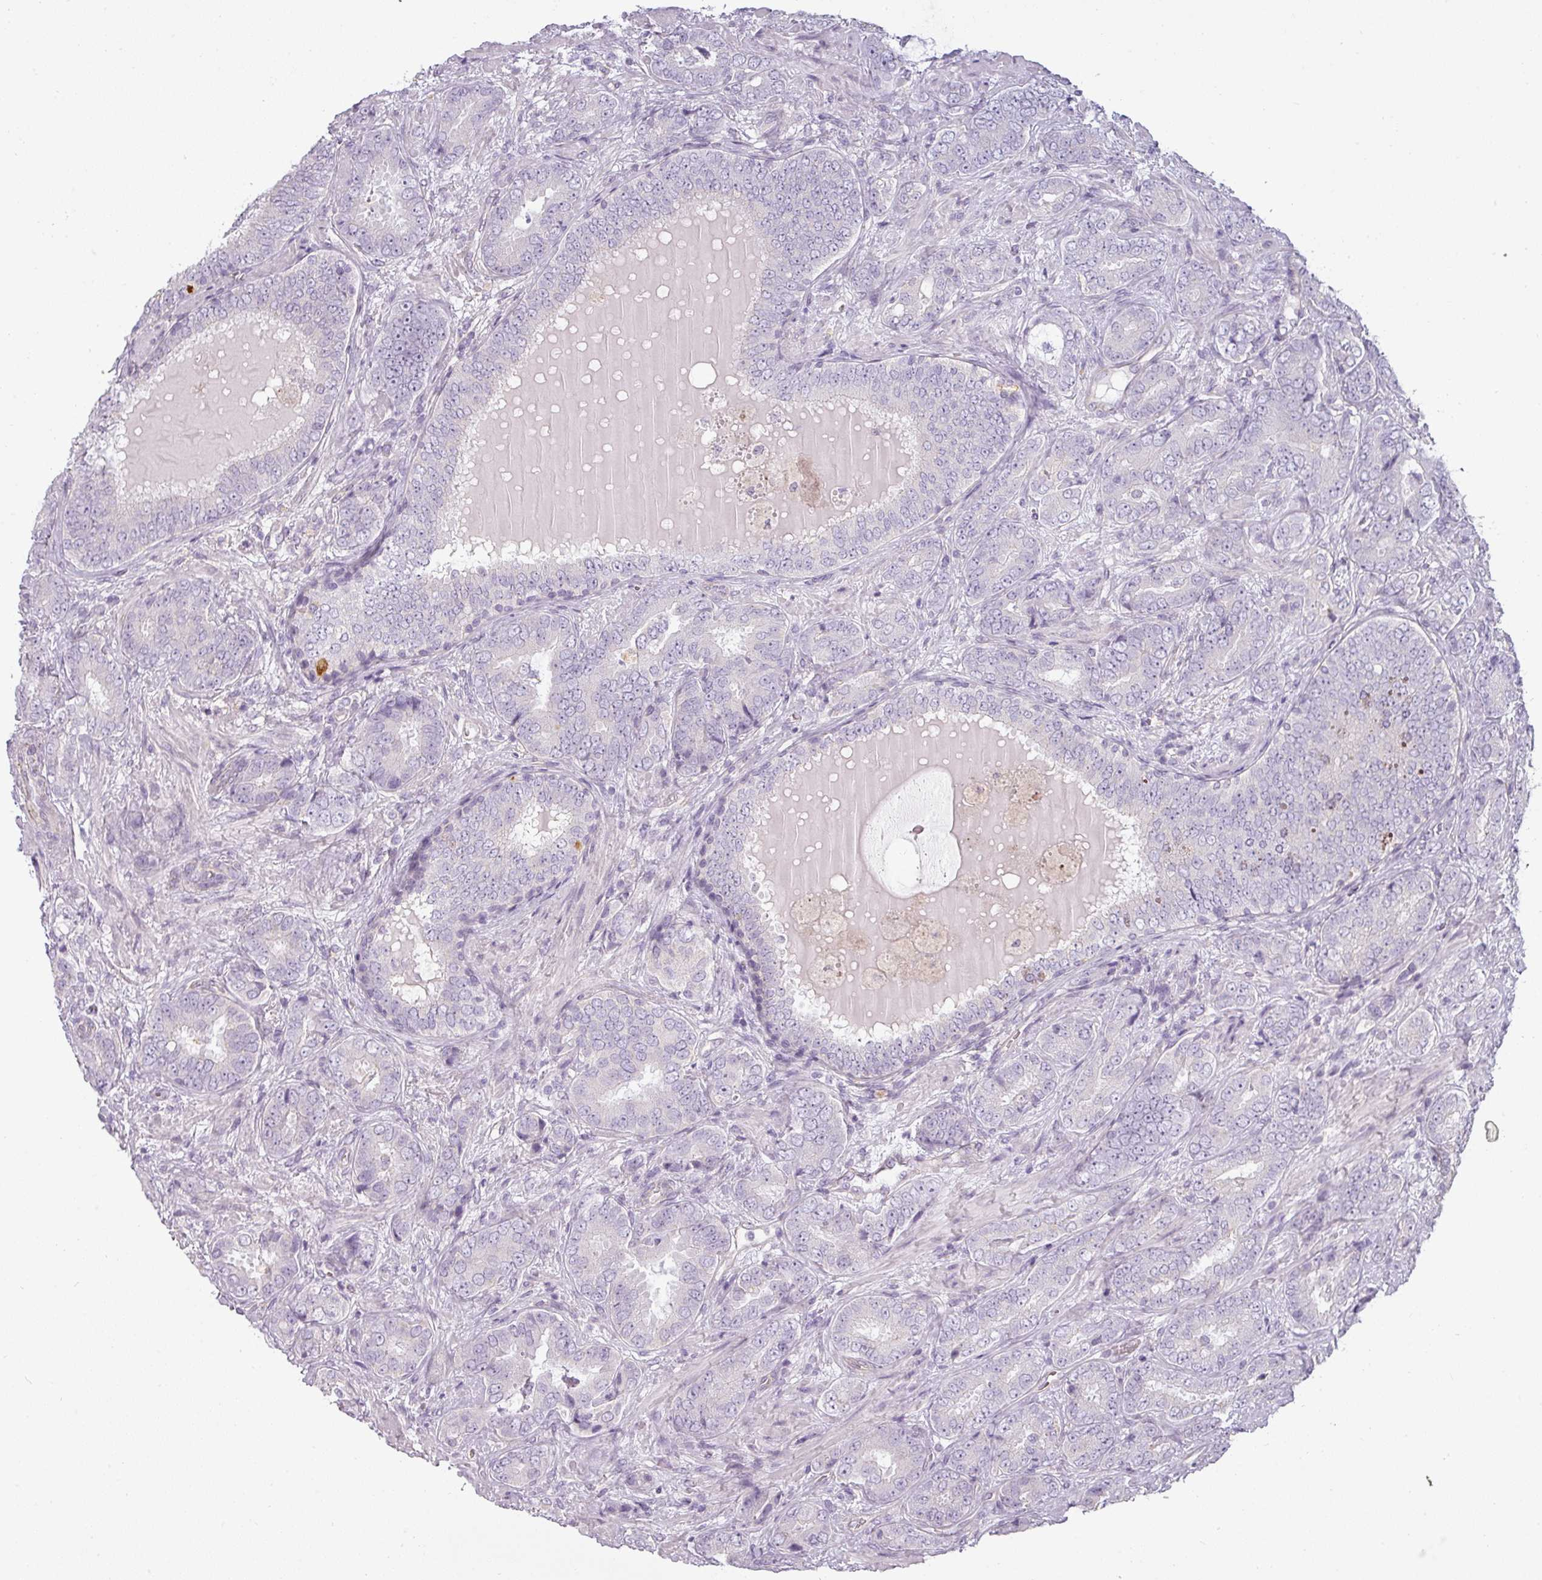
{"staining": {"intensity": "negative", "quantity": "none", "location": "none"}, "tissue": "prostate cancer", "cell_type": "Tumor cells", "image_type": "cancer", "snomed": [{"axis": "morphology", "description": "Adenocarcinoma, High grade"}, {"axis": "topography", "description": "Prostate"}], "caption": "High power microscopy image of an immunohistochemistry (IHC) micrograph of adenocarcinoma (high-grade) (prostate), revealing no significant expression in tumor cells.", "gene": "ASB1", "patient": {"sex": "male", "age": 71}}